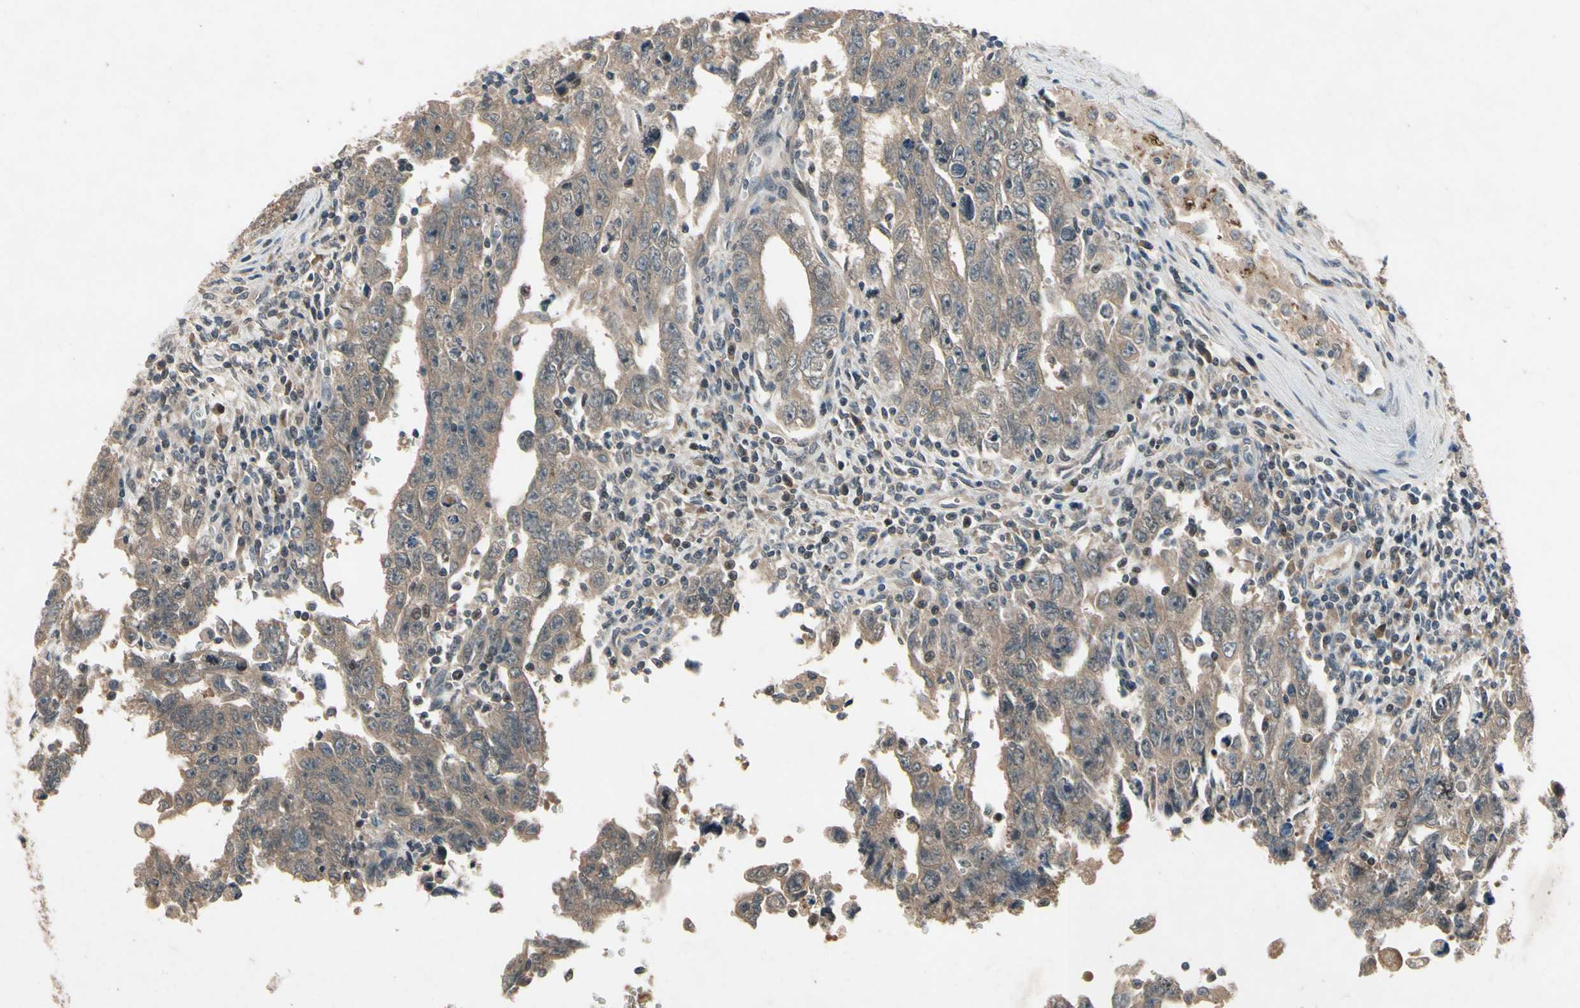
{"staining": {"intensity": "moderate", "quantity": ">75%", "location": "cytoplasmic/membranous"}, "tissue": "testis cancer", "cell_type": "Tumor cells", "image_type": "cancer", "snomed": [{"axis": "morphology", "description": "Carcinoma, Embryonal, NOS"}, {"axis": "topography", "description": "Testis"}], "caption": "This is a photomicrograph of IHC staining of testis cancer (embryonal carcinoma), which shows moderate expression in the cytoplasmic/membranous of tumor cells.", "gene": "DPY19L3", "patient": {"sex": "male", "age": 28}}